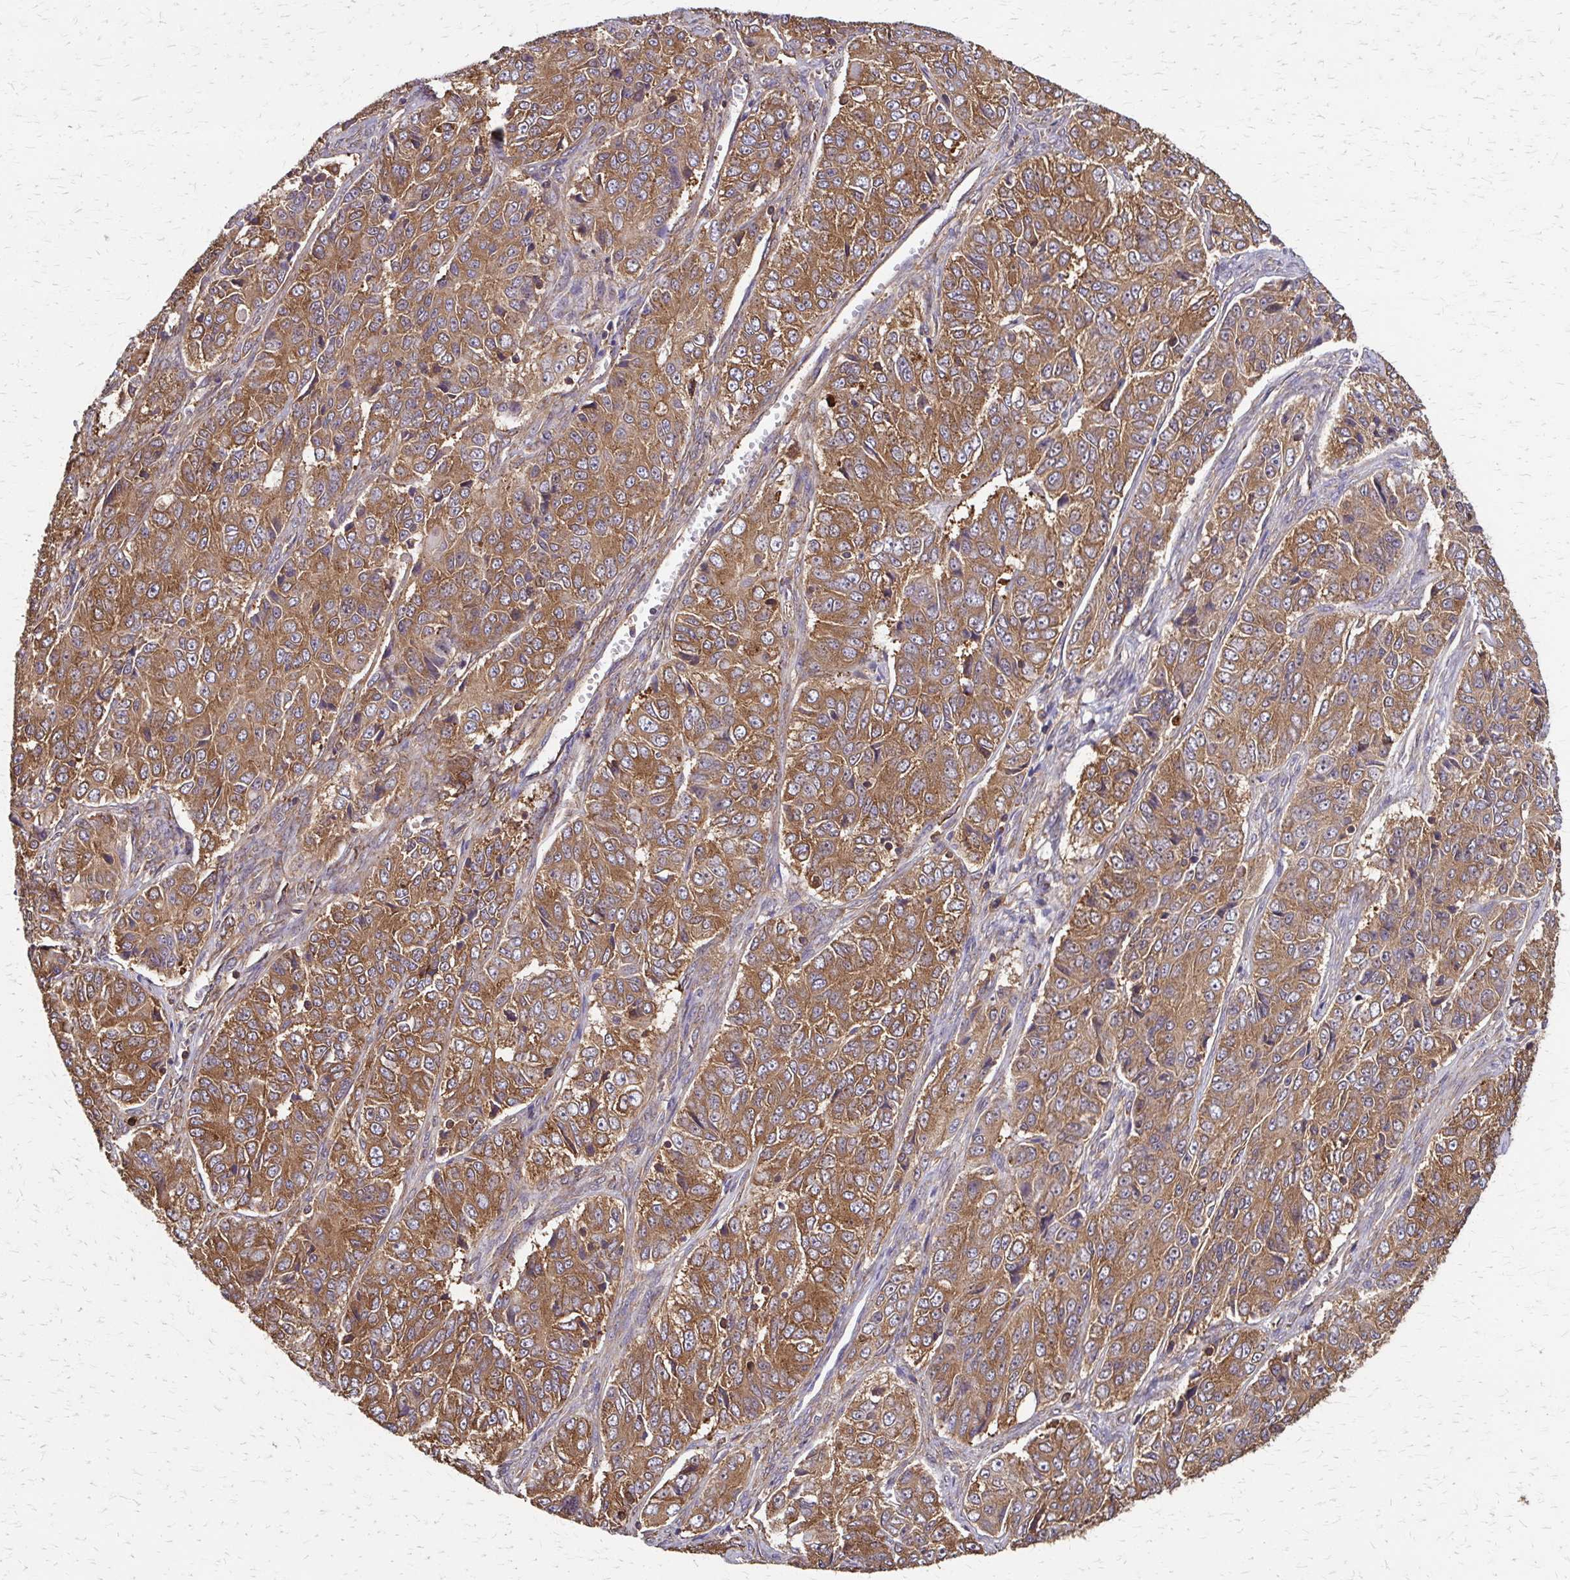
{"staining": {"intensity": "moderate", "quantity": ">75%", "location": "cytoplasmic/membranous"}, "tissue": "ovarian cancer", "cell_type": "Tumor cells", "image_type": "cancer", "snomed": [{"axis": "morphology", "description": "Carcinoma, endometroid"}, {"axis": "topography", "description": "Ovary"}], "caption": "IHC of human ovarian endometroid carcinoma exhibits medium levels of moderate cytoplasmic/membranous expression in about >75% of tumor cells. The protein of interest is stained brown, and the nuclei are stained in blue (DAB IHC with brightfield microscopy, high magnification).", "gene": "EEF2", "patient": {"sex": "female", "age": 51}}